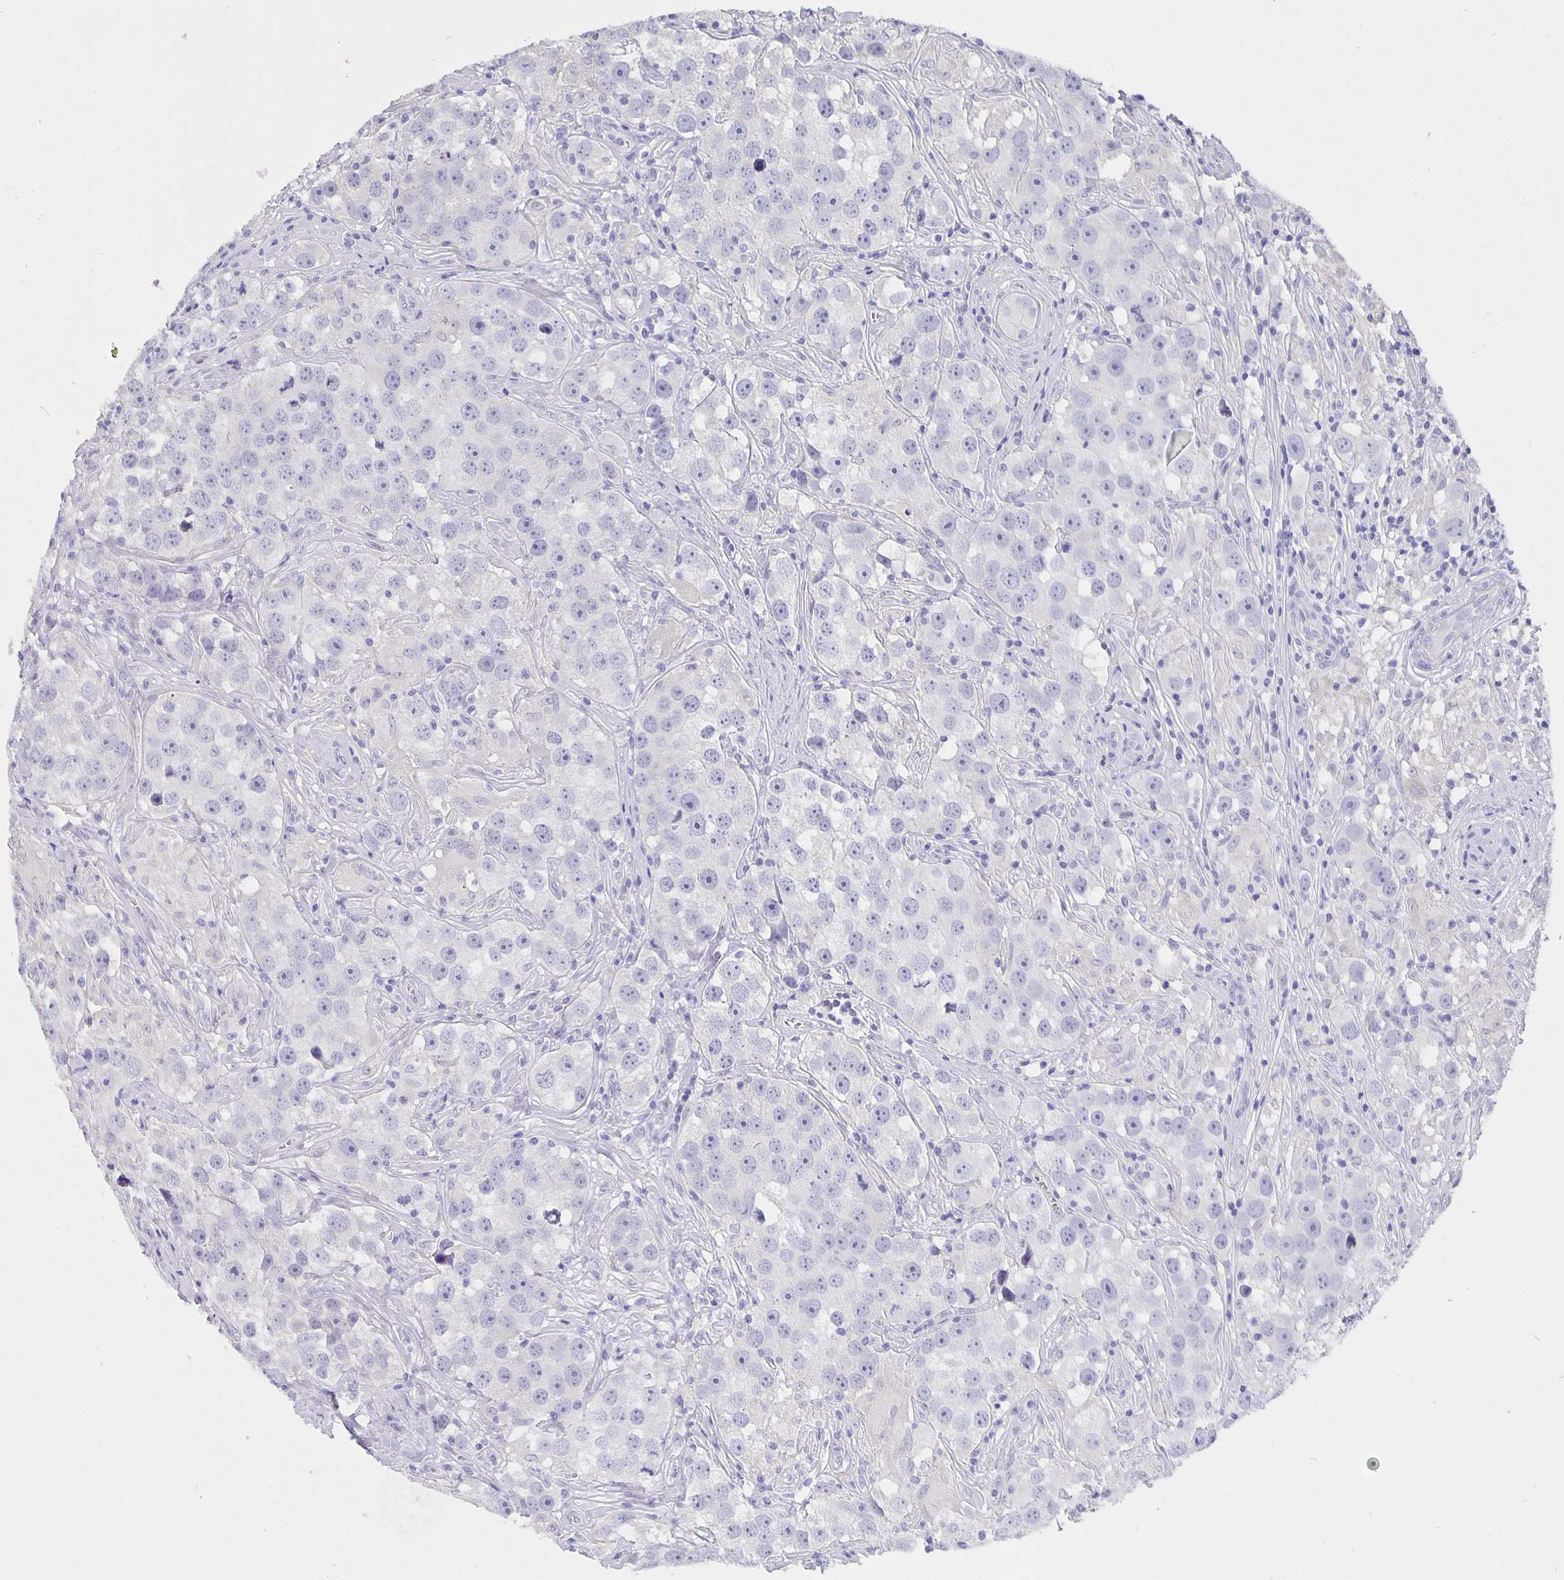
{"staining": {"intensity": "negative", "quantity": "none", "location": "none"}, "tissue": "testis cancer", "cell_type": "Tumor cells", "image_type": "cancer", "snomed": [{"axis": "morphology", "description": "Seminoma, NOS"}, {"axis": "topography", "description": "Testis"}], "caption": "Seminoma (testis) was stained to show a protein in brown. There is no significant expression in tumor cells. Nuclei are stained in blue.", "gene": "CFAP74", "patient": {"sex": "male", "age": 49}}